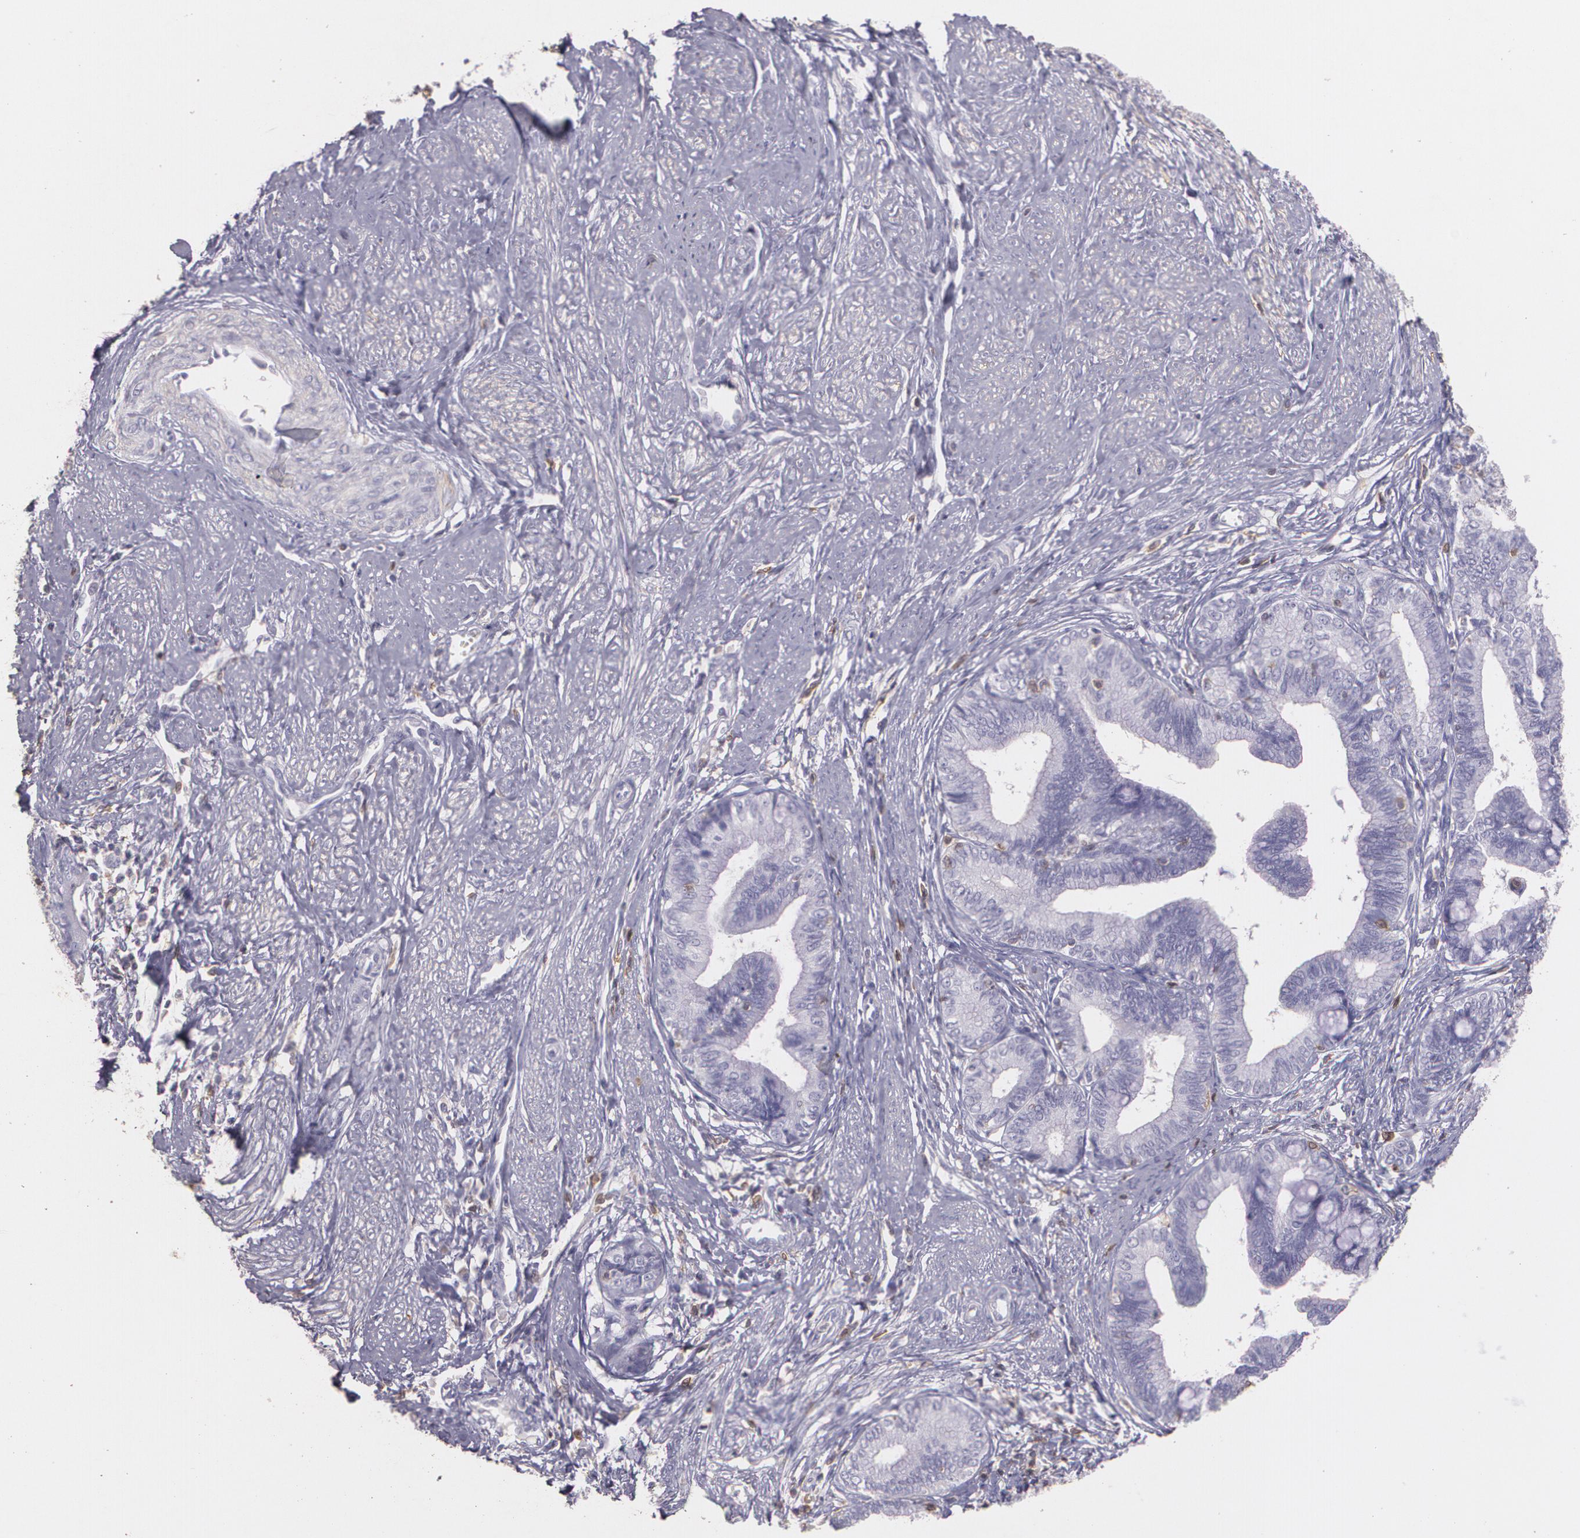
{"staining": {"intensity": "negative", "quantity": "none", "location": "none"}, "tissue": "cervical cancer", "cell_type": "Tumor cells", "image_type": "cancer", "snomed": [{"axis": "morphology", "description": "Squamous cell carcinoma, NOS"}, {"axis": "topography", "description": "Cervix"}], "caption": "Cervical cancer (squamous cell carcinoma) was stained to show a protein in brown. There is no significant staining in tumor cells.", "gene": "TGFBR1", "patient": {"sex": "female", "age": 27}}